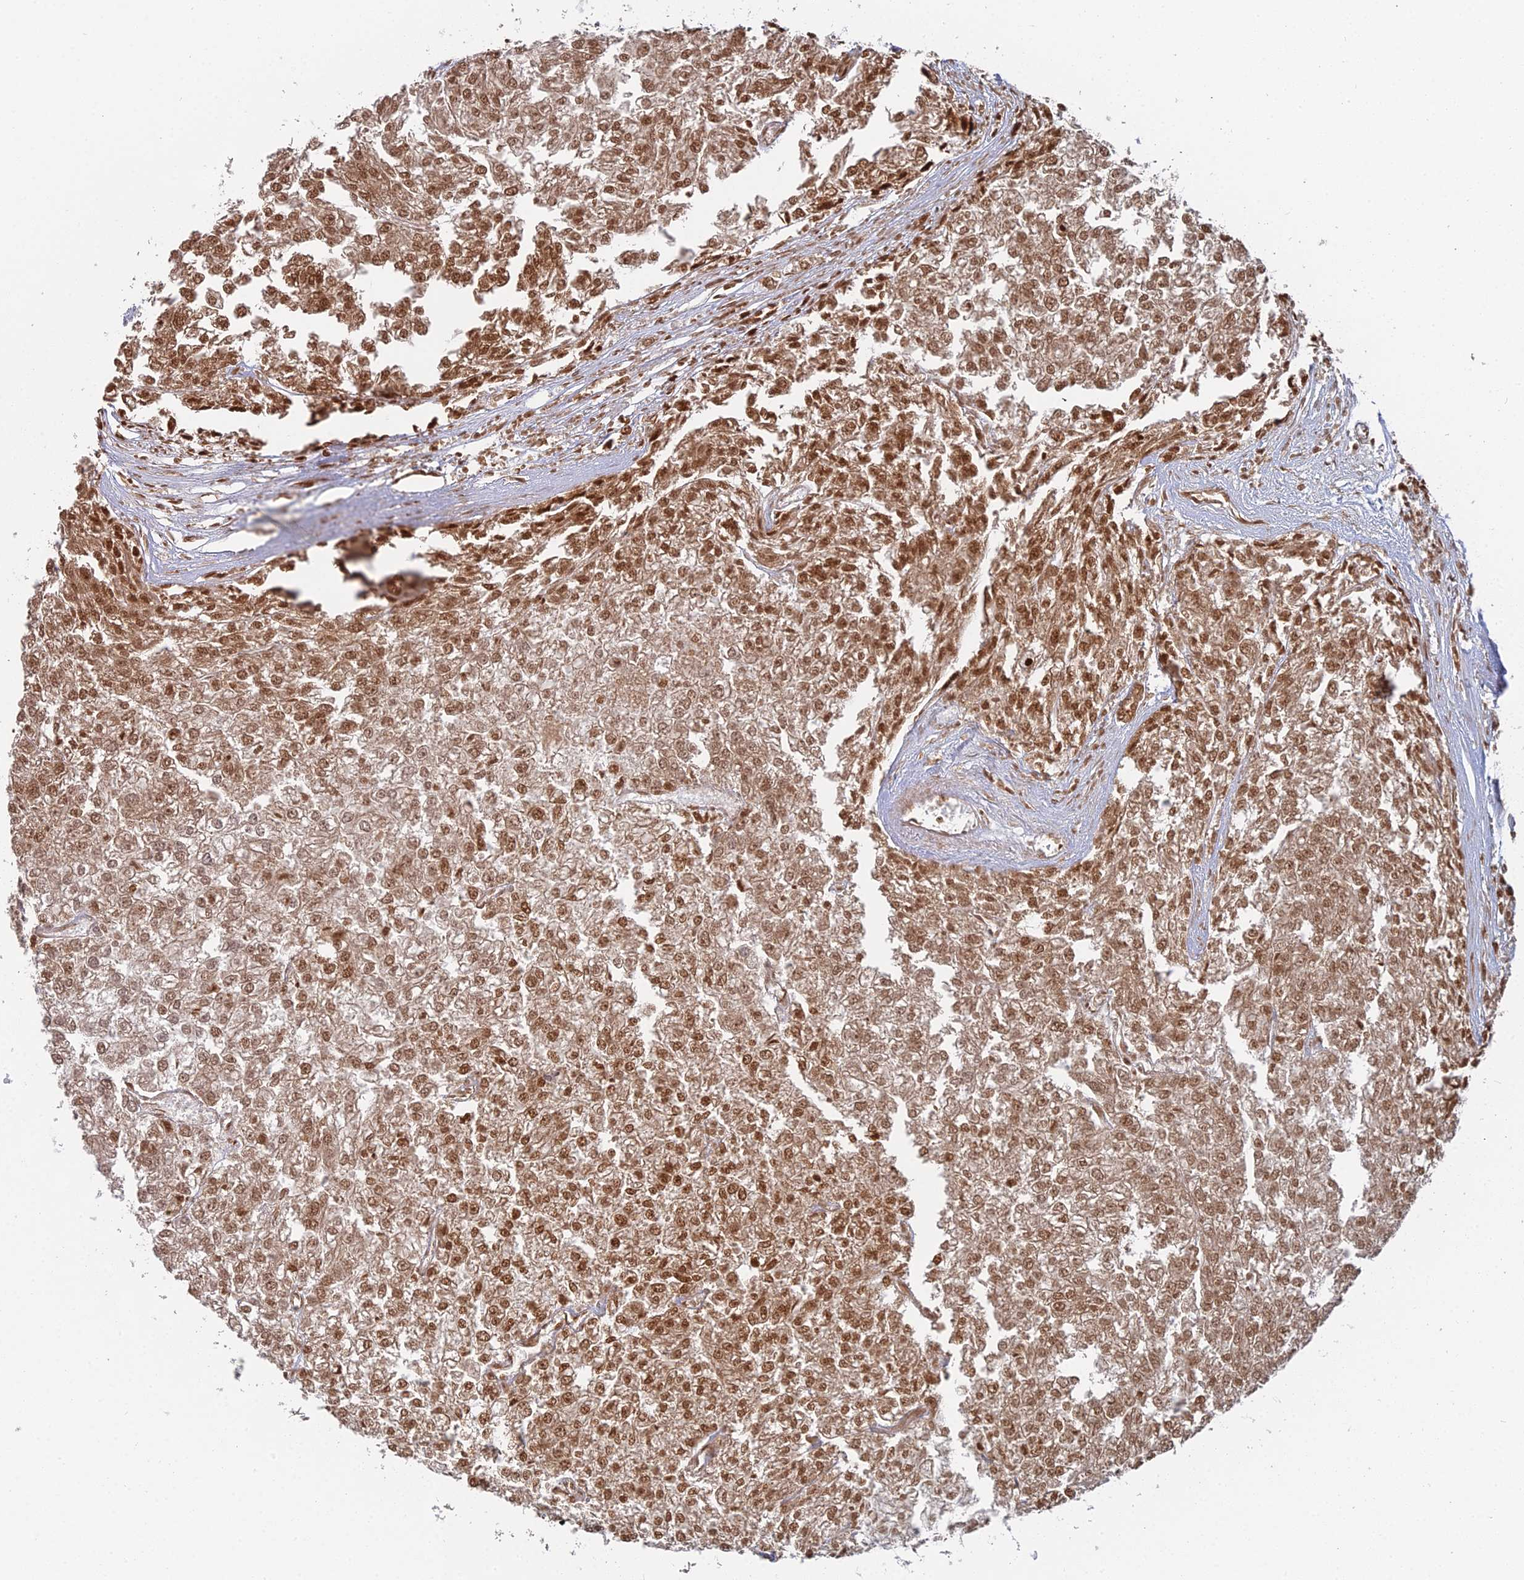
{"staining": {"intensity": "moderate", "quantity": ">75%", "location": "cytoplasmic/membranous,nuclear"}, "tissue": "renal cancer", "cell_type": "Tumor cells", "image_type": "cancer", "snomed": [{"axis": "morphology", "description": "Adenocarcinoma, NOS"}, {"axis": "topography", "description": "Kidney"}], "caption": "This is a histology image of IHC staining of renal cancer, which shows moderate expression in the cytoplasmic/membranous and nuclear of tumor cells.", "gene": "SF3B3", "patient": {"sex": "female", "age": 54}}